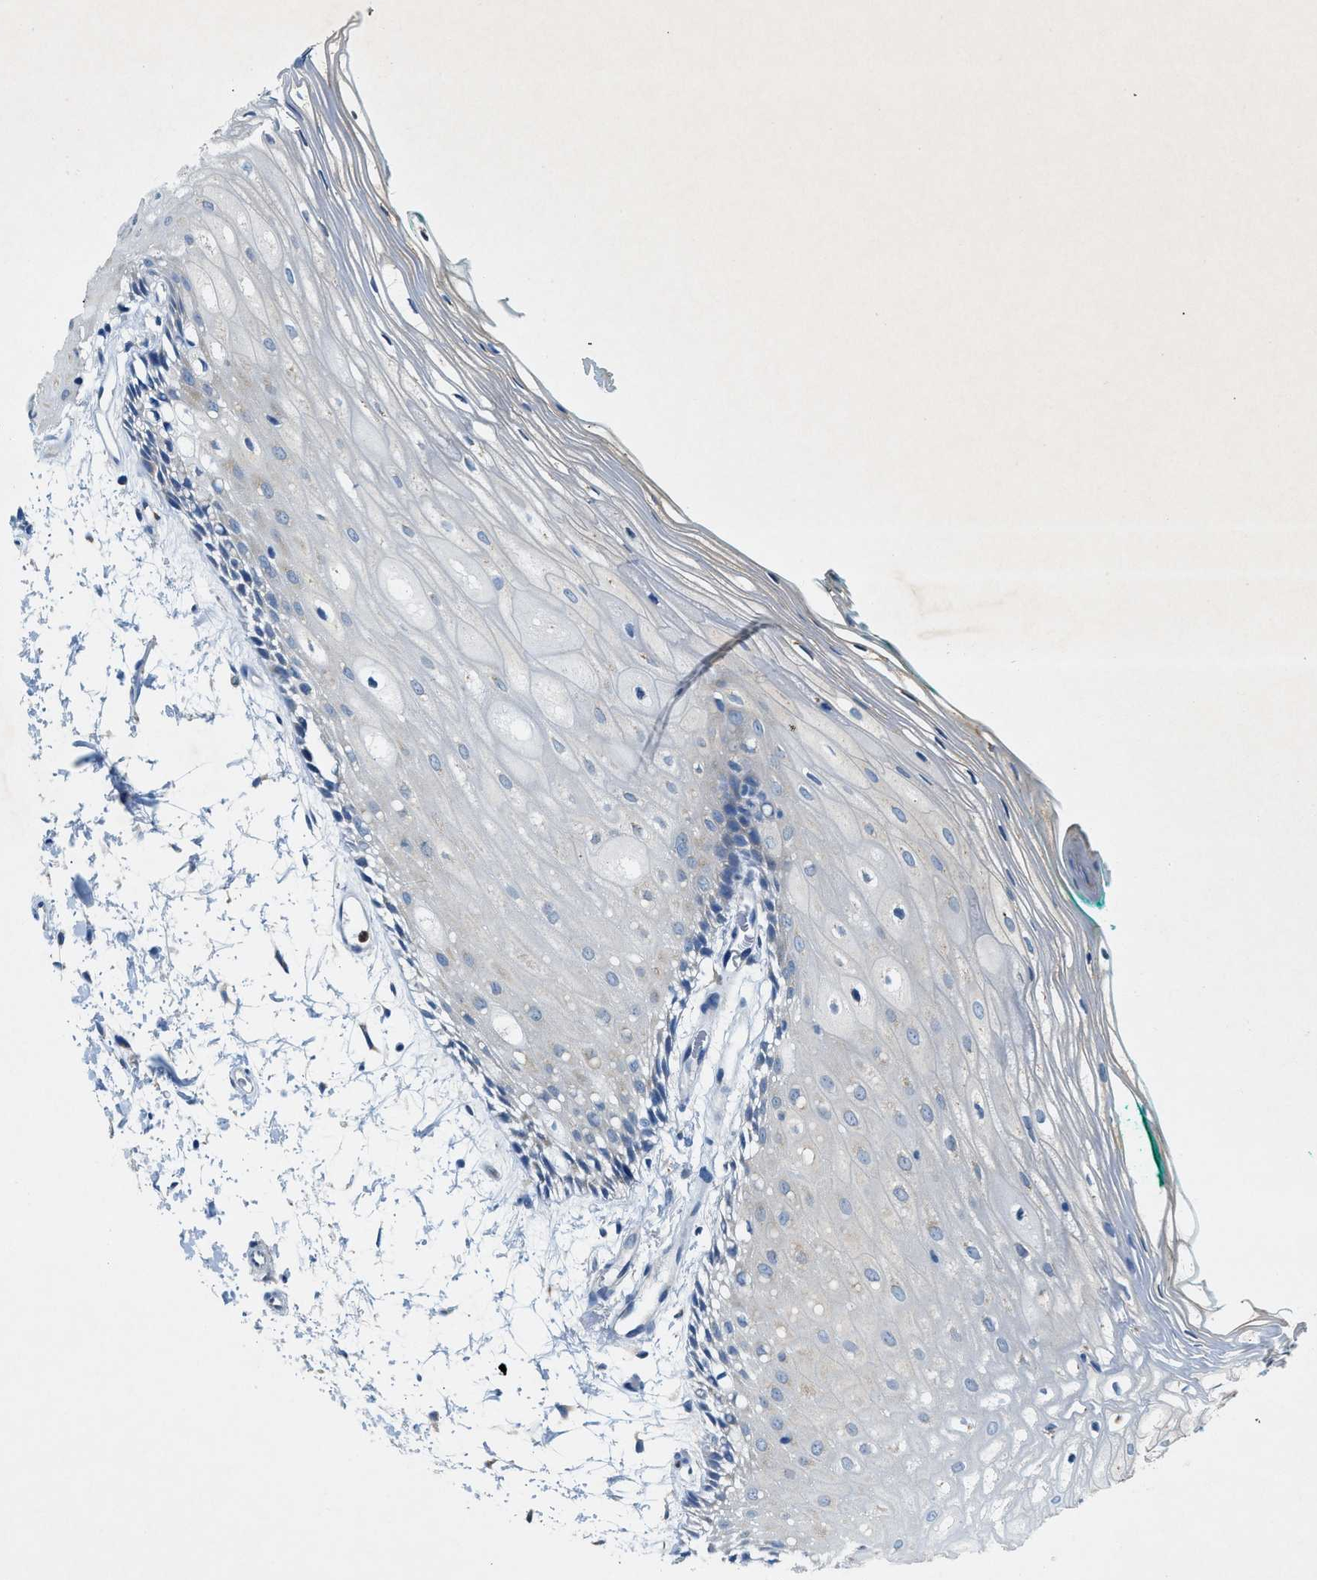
{"staining": {"intensity": "negative", "quantity": "none", "location": "none"}, "tissue": "oral mucosa", "cell_type": "Squamous epithelial cells", "image_type": "normal", "snomed": [{"axis": "morphology", "description": "Normal tissue, NOS"}, {"axis": "topography", "description": "Skeletal muscle"}, {"axis": "topography", "description": "Oral tissue"}, {"axis": "topography", "description": "Peripheral nerve tissue"}], "caption": "An image of human oral mucosa is negative for staining in squamous epithelial cells. (DAB immunohistochemistry (IHC) visualized using brightfield microscopy, high magnification).", "gene": "ZDHHC13", "patient": {"sex": "female", "age": 84}}